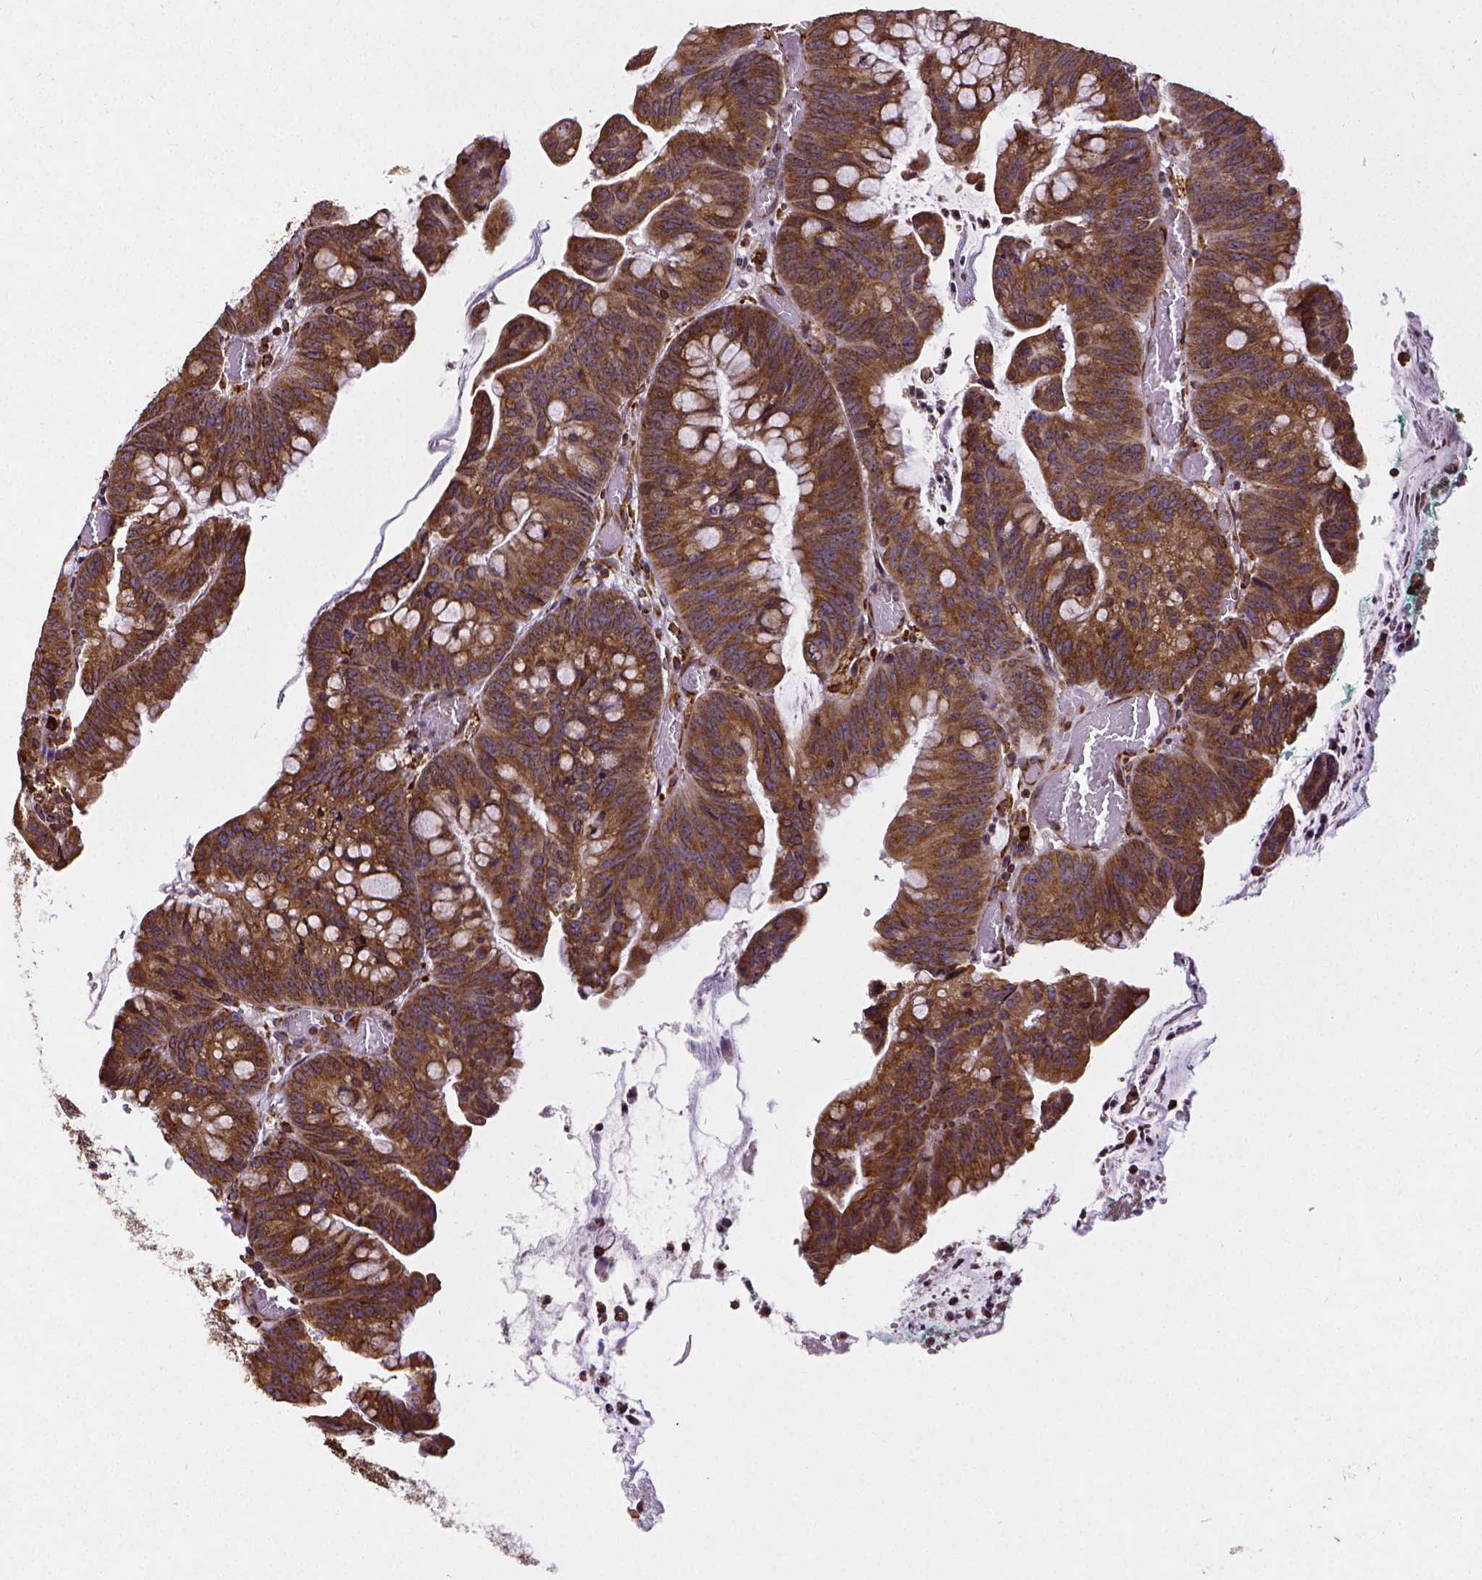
{"staining": {"intensity": "moderate", "quantity": ">75%", "location": "cytoplasmic/membranous"}, "tissue": "colorectal cancer", "cell_type": "Tumor cells", "image_type": "cancer", "snomed": [{"axis": "morphology", "description": "Adenocarcinoma, NOS"}, {"axis": "topography", "description": "Colon"}], "caption": "Protein staining shows moderate cytoplasmic/membranous positivity in about >75% of tumor cells in colorectal adenocarcinoma.", "gene": "MTDH", "patient": {"sex": "male", "age": 62}}